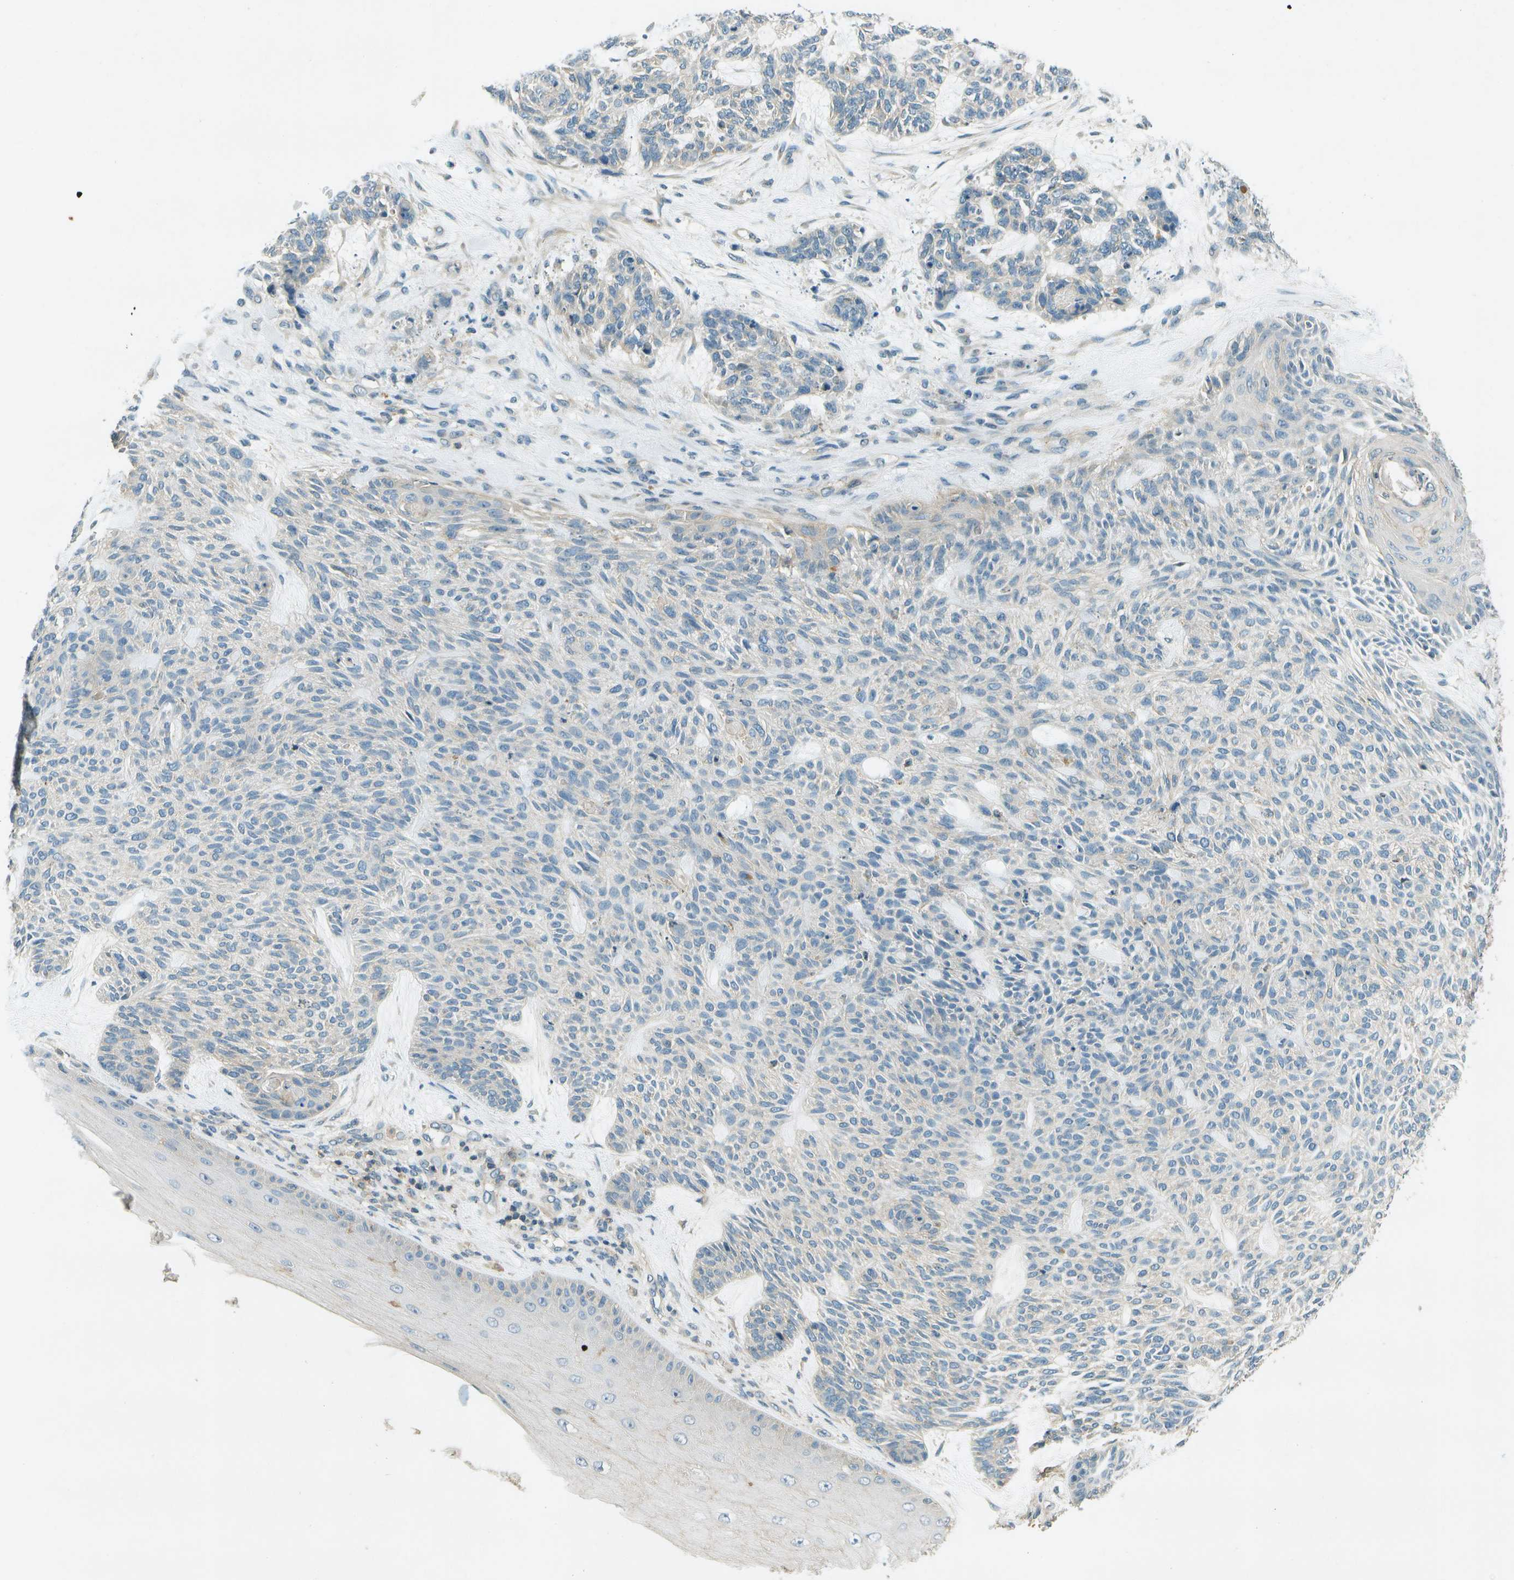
{"staining": {"intensity": "negative", "quantity": "none", "location": "none"}, "tissue": "skin cancer", "cell_type": "Tumor cells", "image_type": "cancer", "snomed": [{"axis": "morphology", "description": "Basal cell carcinoma"}, {"axis": "topography", "description": "Skin"}], "caption": "Skin cancer was stained to show a protein in brown. There is no significant expression in tumor cells. The staining is performed using DAB brown chromogen with nuclei counter-stained in using hematoxylin.", "gene": "NUDT4", "patient": {"sex": "male", "age": 55}}